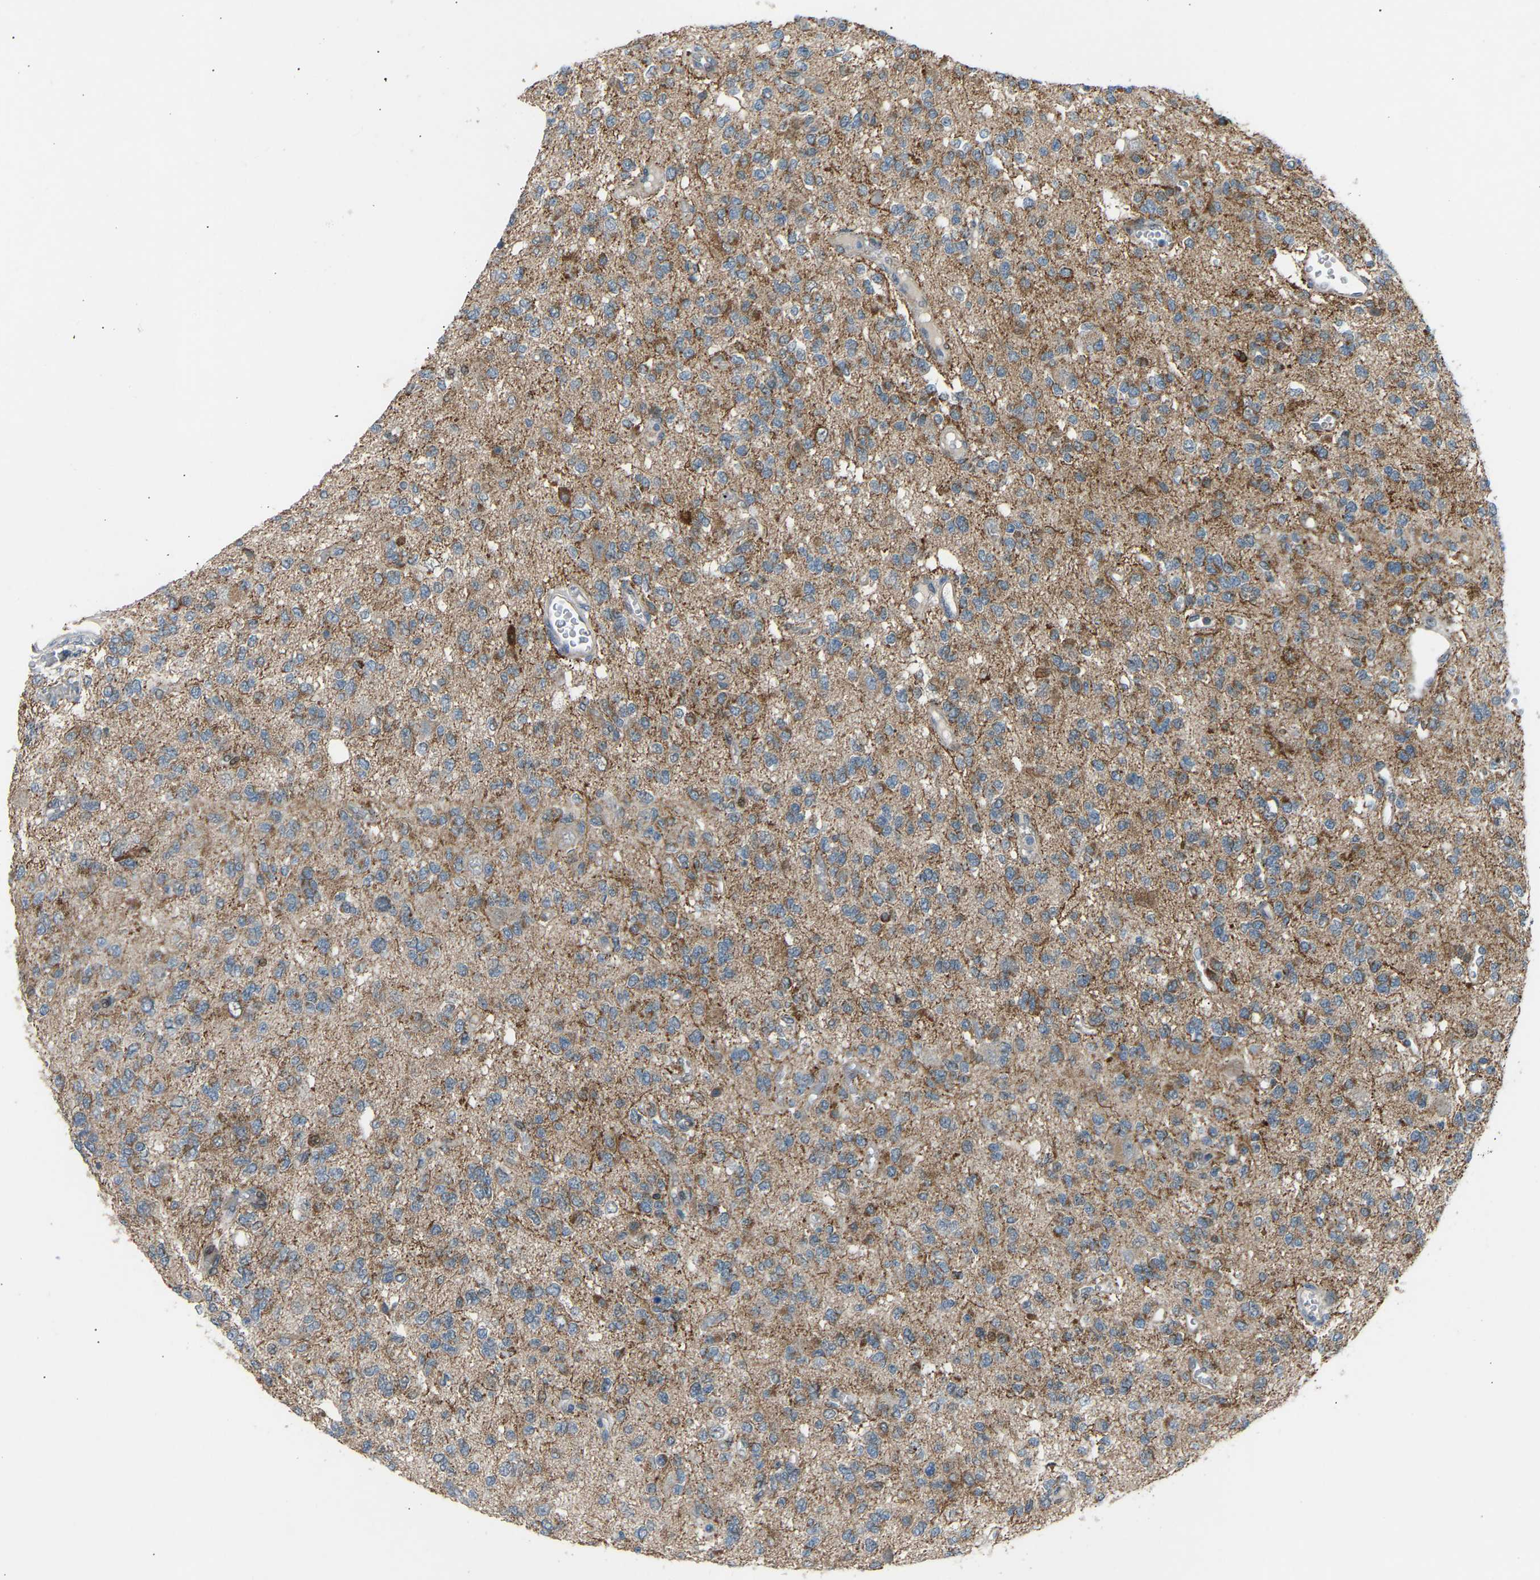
{"staining": {"intensity": "weak", "quantity": ">75%", "location": "cytoplasmic/membranous"}, "tissue": "glioma", "cell_type": "Tumor cells", "image_type": "cancer", "snomed": [{"axis": "morphology", "description": "Glioma, malignant, Low grade"}, {"axis": "topography", "description": "Brain"}], "caption": "Malignant low-grade glioma tissue displays weak cytoplasmic/membranous expression in about >75% of tumor cells, visualized by immunohistochemistry. The protein of interest is stained brown, and the nuclei are stained in blue (DAB IHC with brightfield microscopy, high magnification).", "gene": "VPS41", "patient": {"sex": "male", "age": 38}}